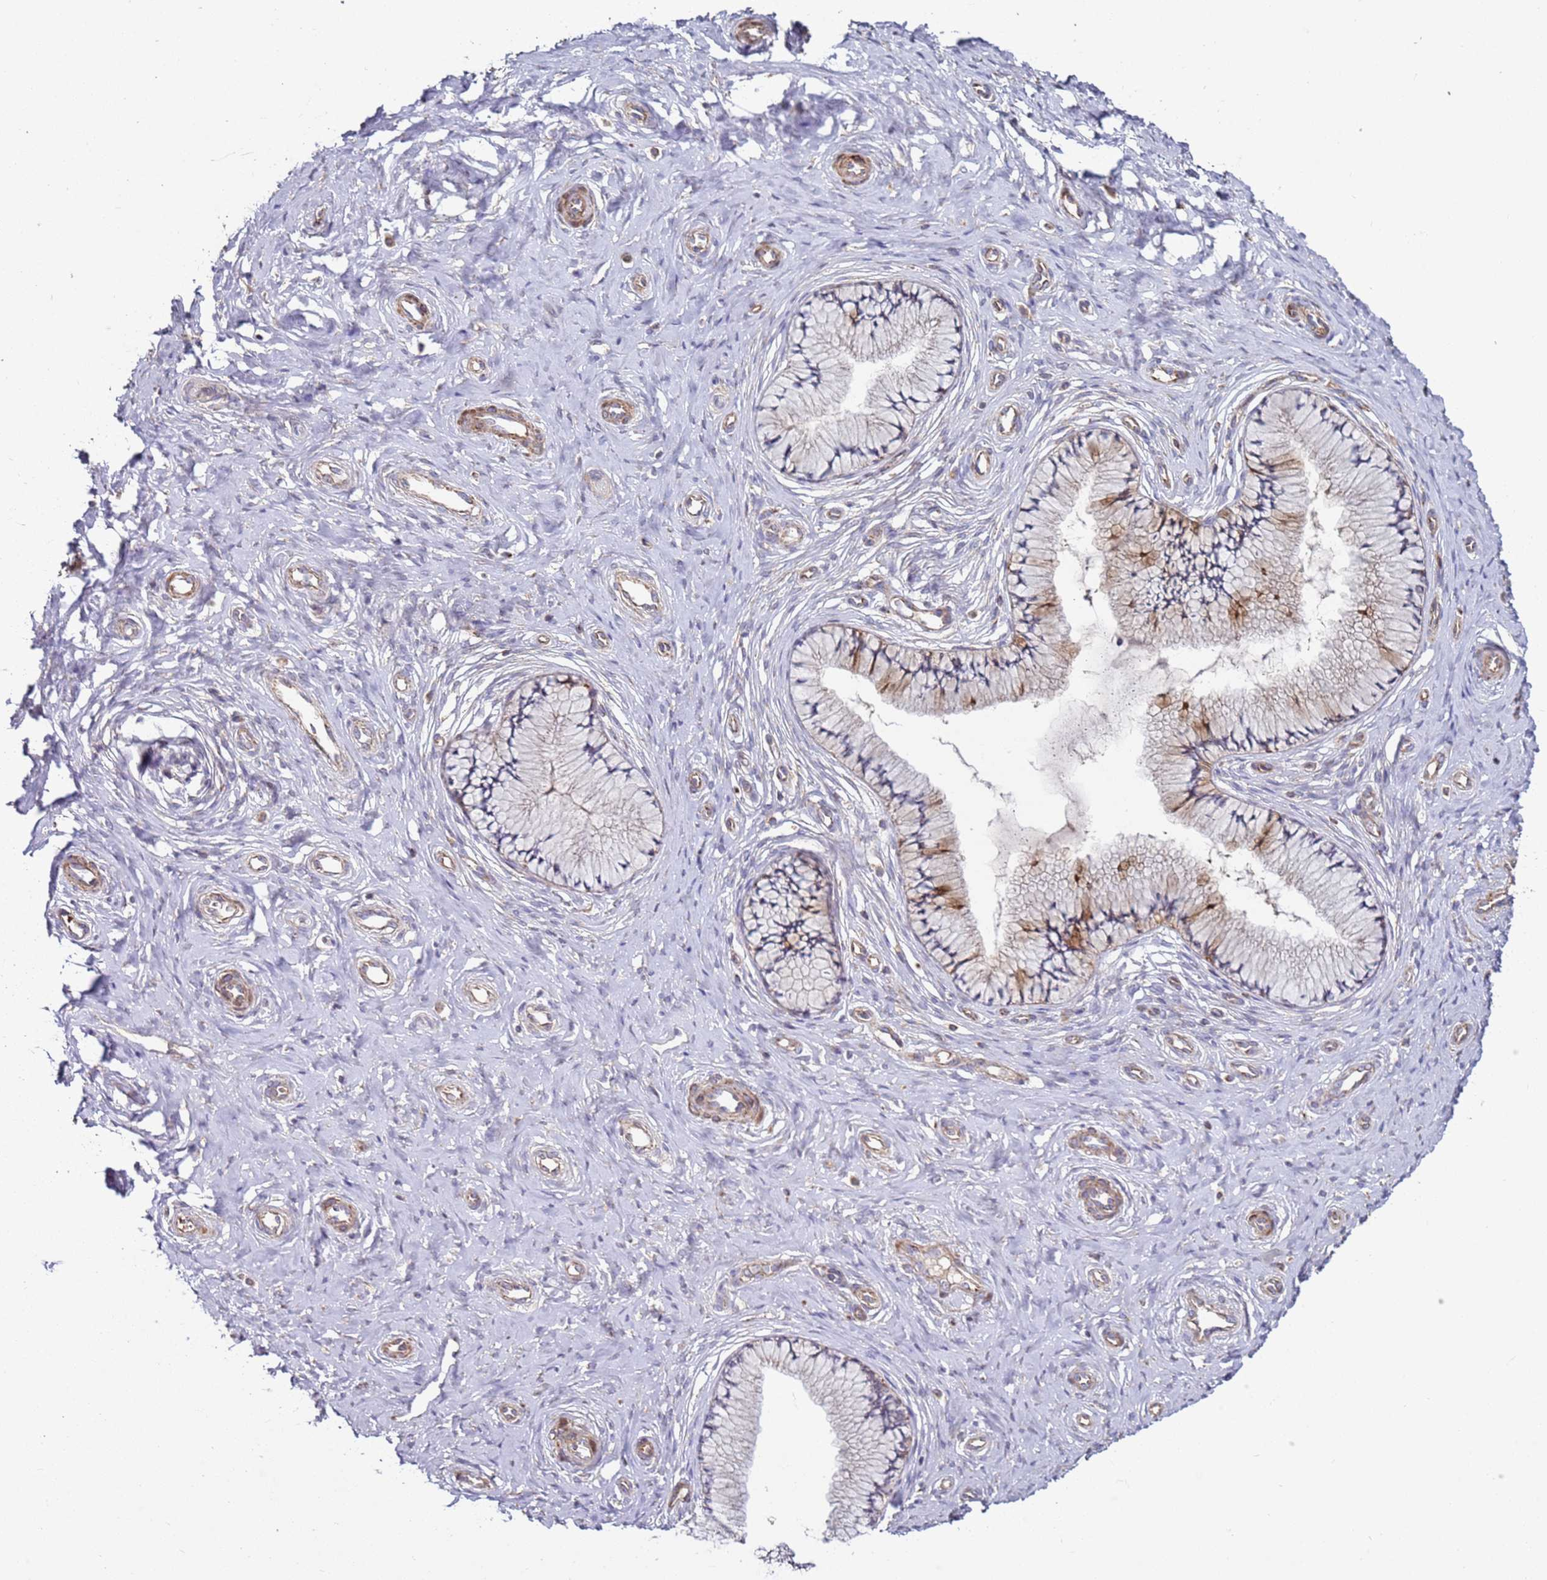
{"staining": {"intensity": "moderate", "quantity": "<25%", "location": "cytoplasmic/membranous"}, "tissue": "cervix", "cell_type": "Glandular cells", "image_type": "normal", "snomed": [{"axis": "morphology", "description": "Normal tissue, NOS"}, {"axis": "topography", "description": "Cervix"}], "caption": "Protein staining displays moderate cytoplasmic/membranous positivity in about <25% of glandular cells in benign cervix.", "gene": "FBXO33", "patient": {"sex": "female", "age": 36}}